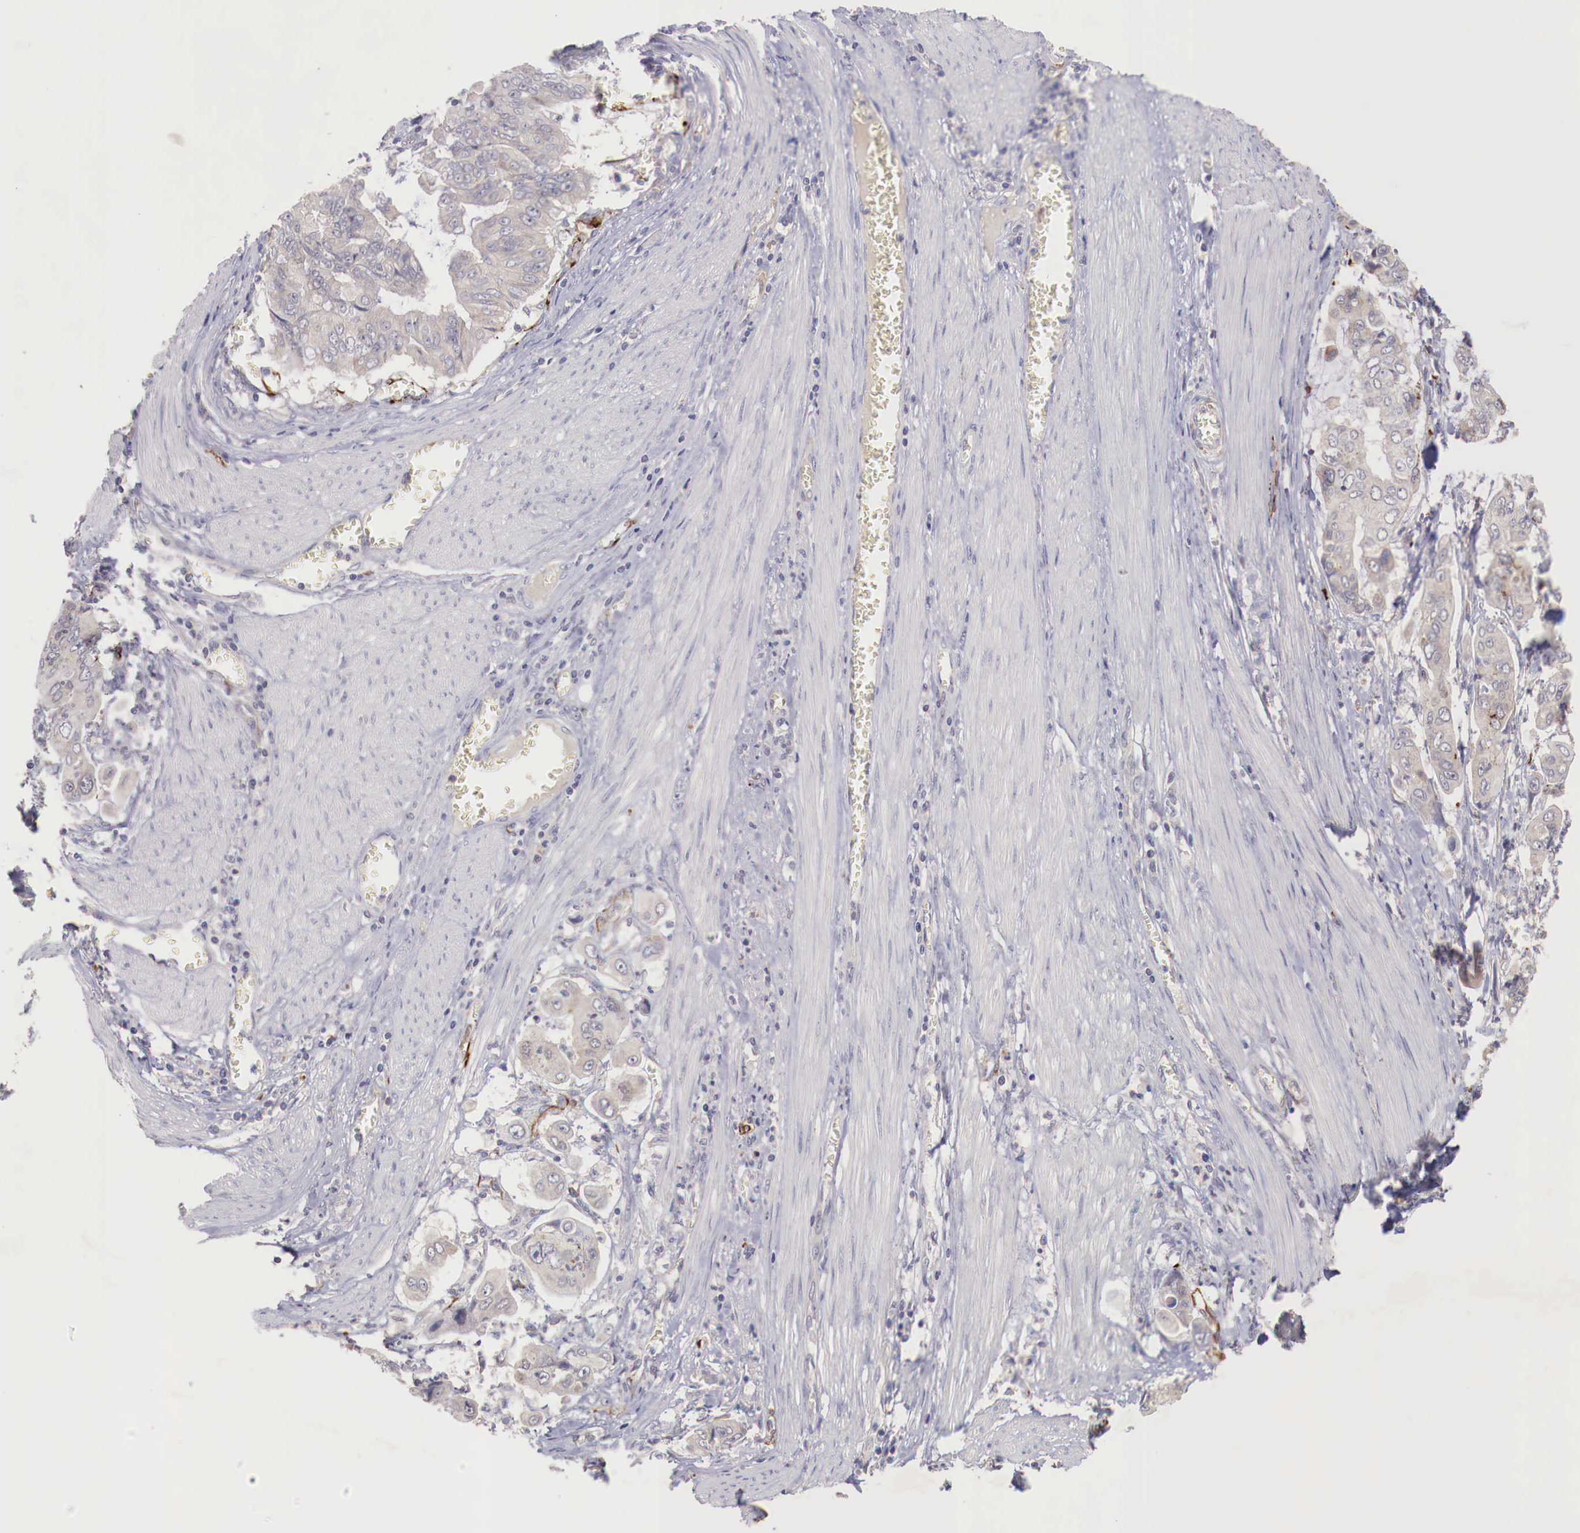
{"staining": {"intensity": "negative", "quantity": "none", "location": "none"}, "tissue": "stomach cancer", "cell_type": "Tumor cells", "image_type": "cancer", "snomed": [{"axis": "morphology", "description": "Adenocarcinoma, NOS"}, {"axis": "topography", "description": "Stomach, upper"}], "caption": "IHC image of human adenocarcinoma (stomach) stained for a protein (brown), which shows no expression in tumor cells.", "gene": "WT1", "patient": {"sex": "male", "age": 80}}